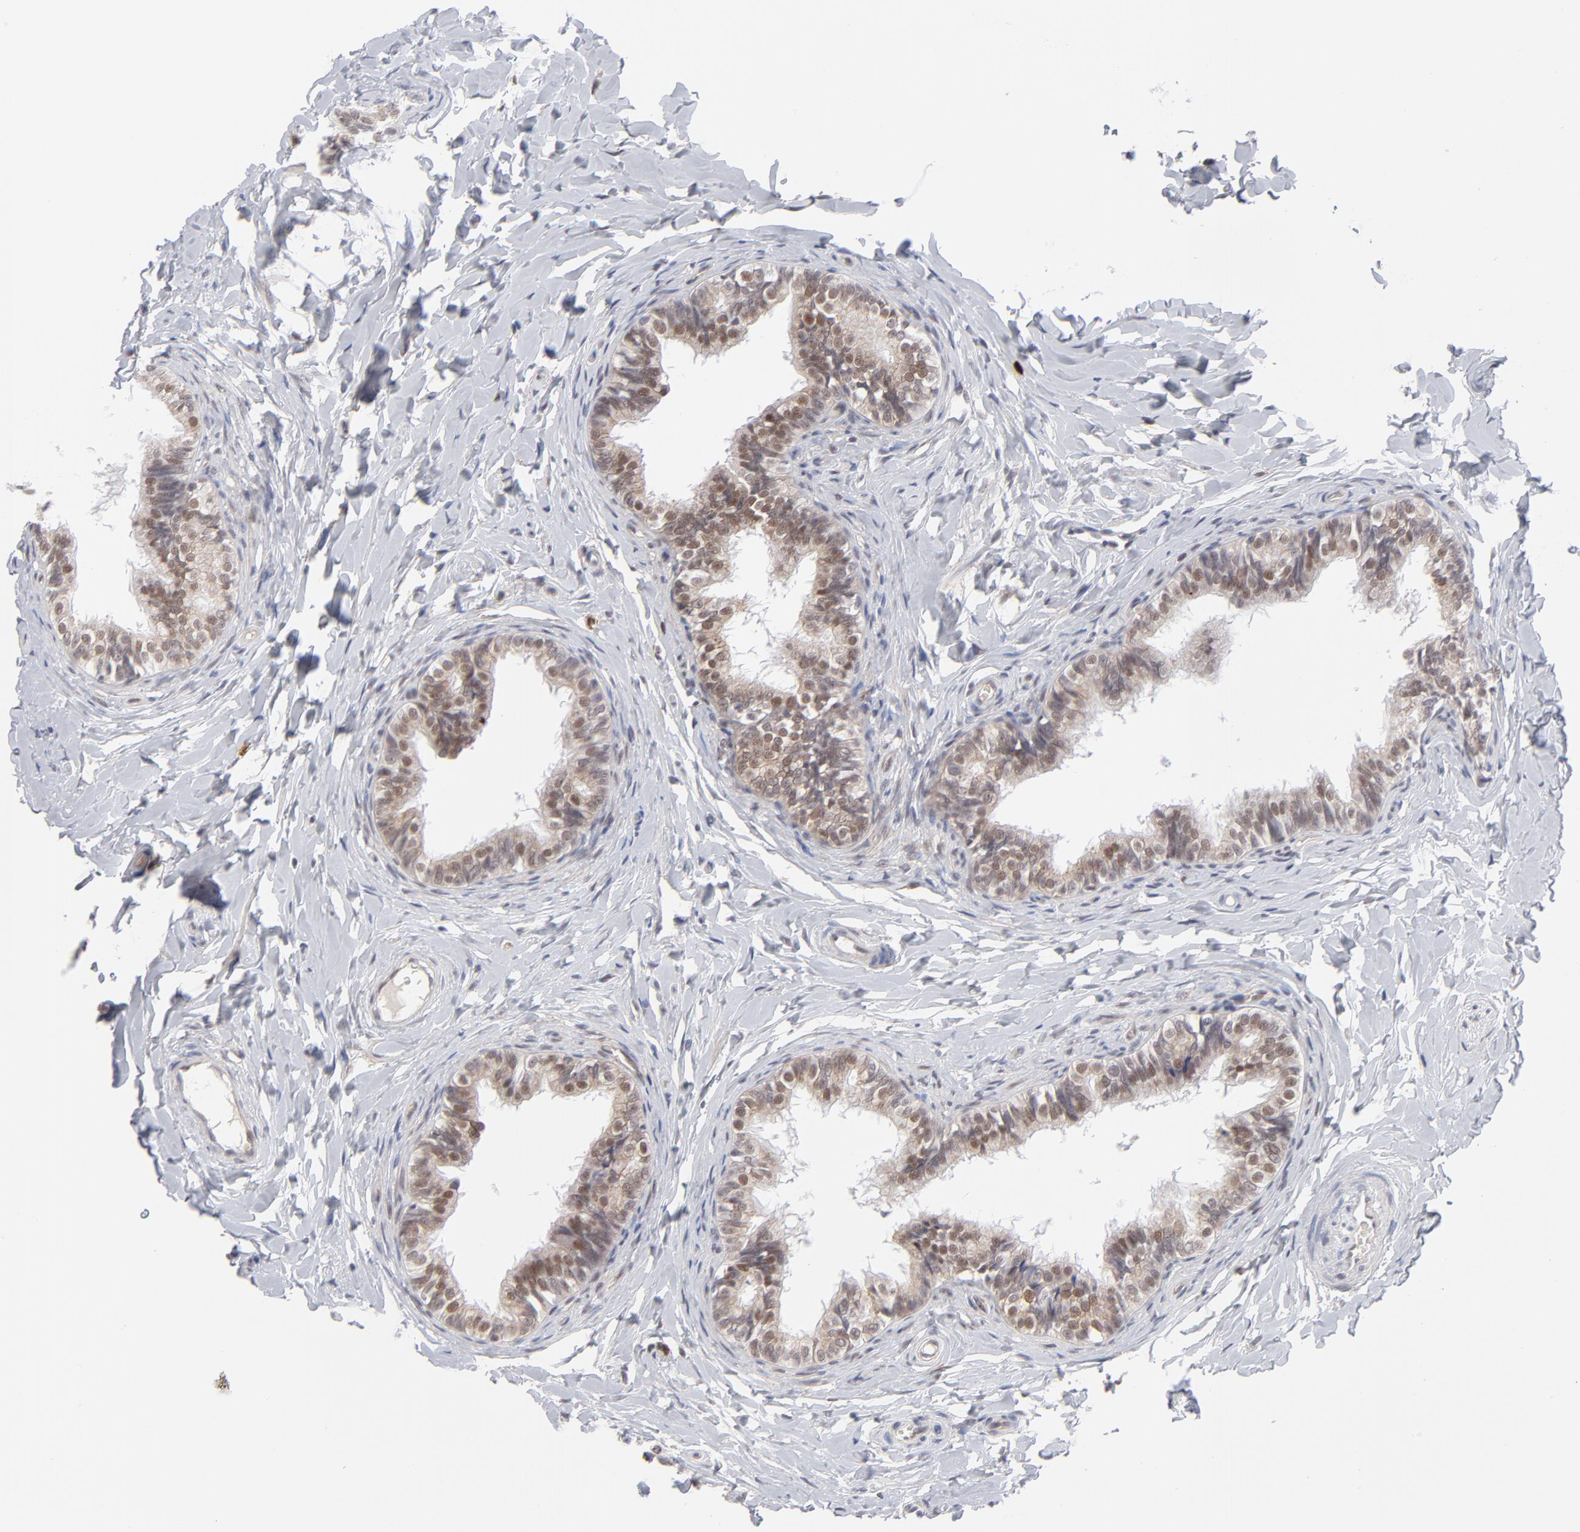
{"staining": {"intensity": "moderate", "quantity": ">75%", "location": "cytoplasmic/membranous,nuclear"}, "tissue": "epididymis", "cell_type": "Glandular cells", "image_type": "normal", "snomed": [{"axis": "morphology", "description": "Normal tissue, NOS"}, {"axis": "topography", "description": "Epididymis"}], "caption": "Immunohistochemical staining of normal epididymis shows medium levels of moderate cytoplasmic/membranous,nuclear expression in about >75% of glandular cells.", "gene": "NBN", "patient": {"sex": "male", "age": 26}}